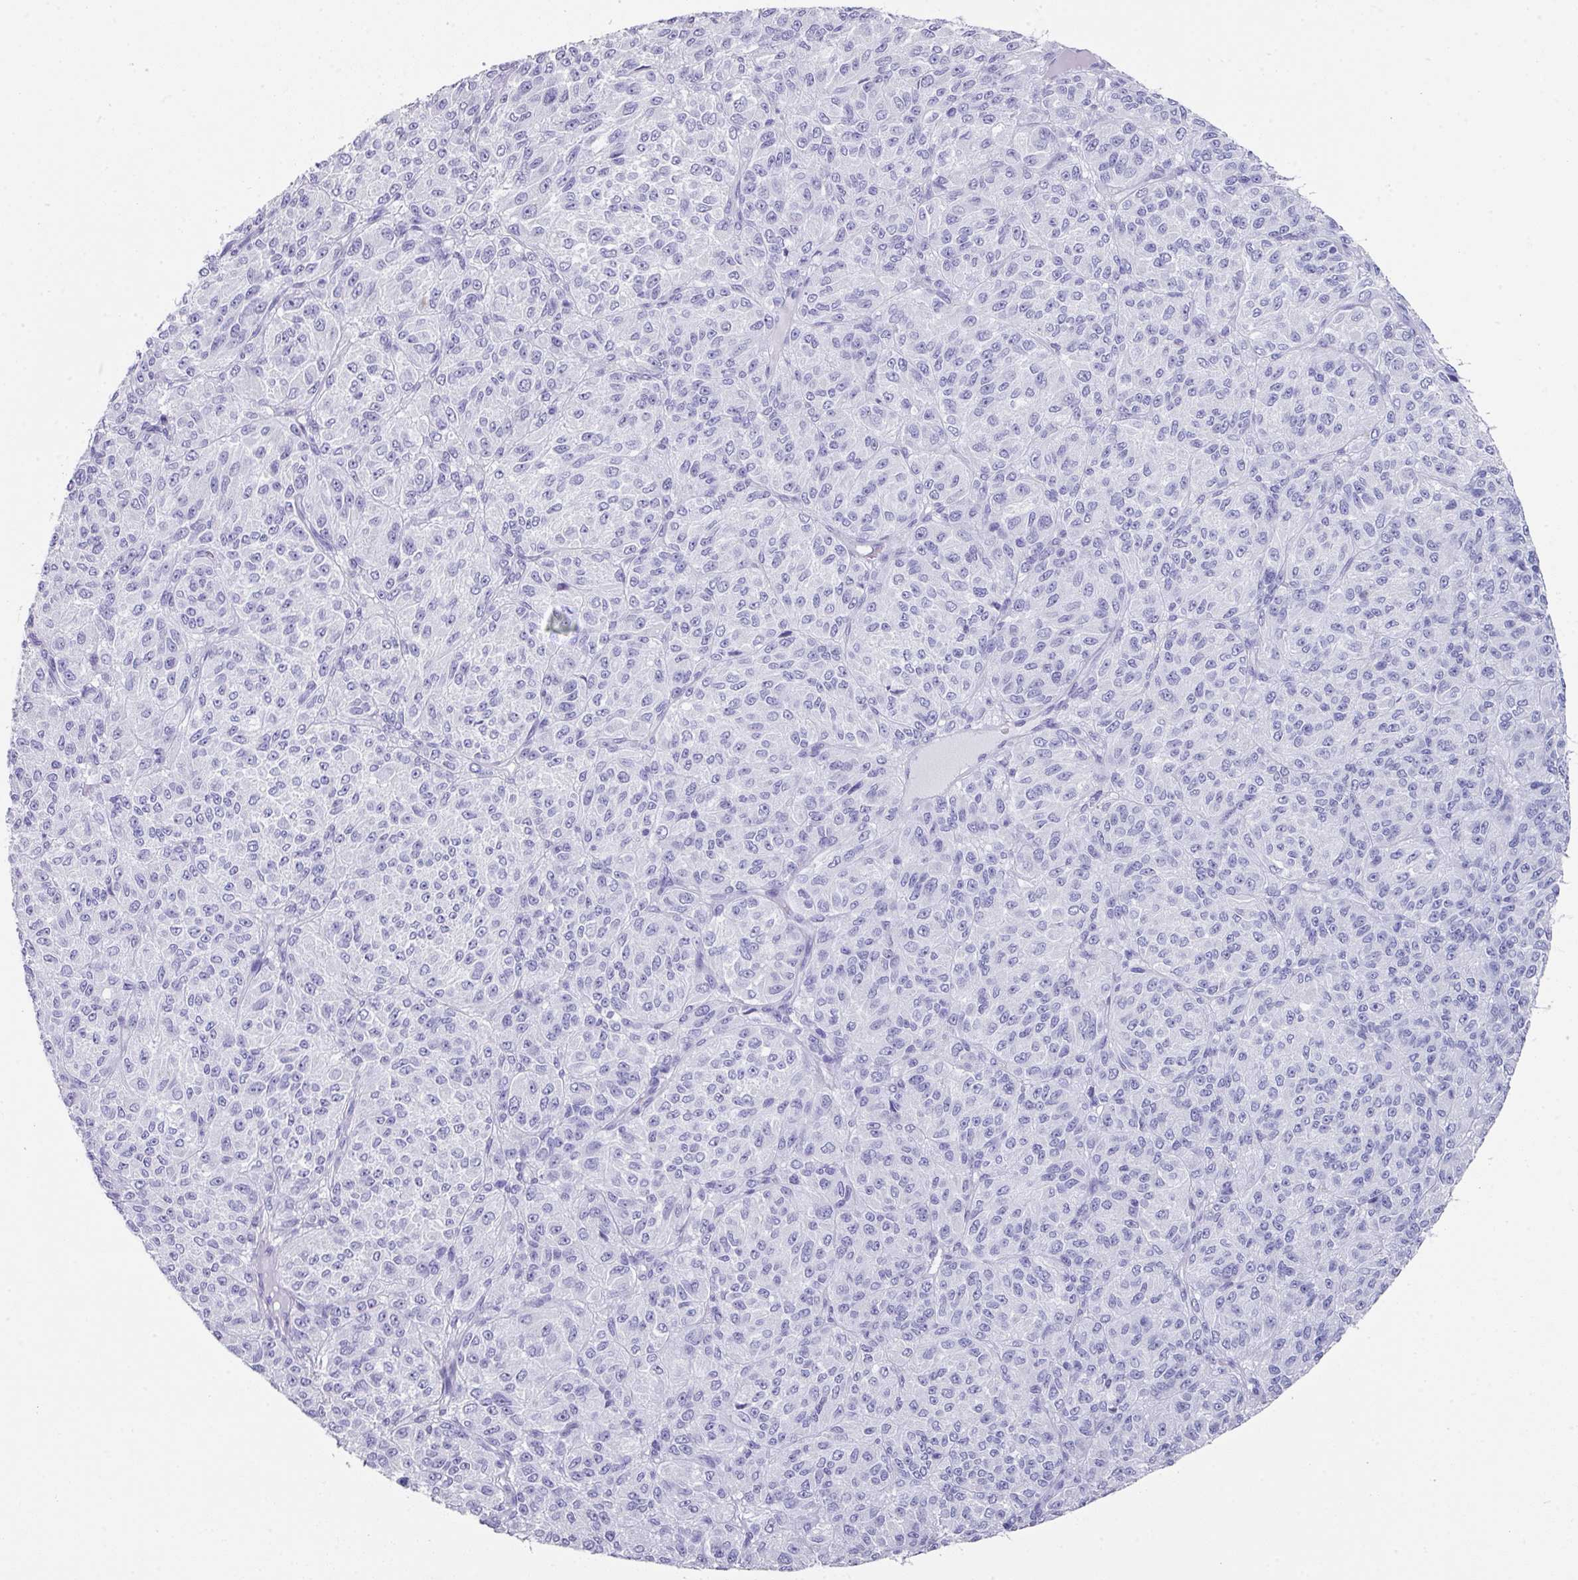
{"staining": {"intensity": "negative", "quantity": "none", "location": "none"}, "tissue": "melanoma", "cell_type": "Tumor cells", "image_type": "cancer", "snomed": [{"axis": "morphology", "description": "Malignant melanoma, Metastatic site"}, {"axis": "topography", "description": "Brain"}], "caption": "Protein analysis of melanoma displays no significant expression in tumor cells.", "gene": "PEX10", "patient": {"sex": "female", "age": 56}}